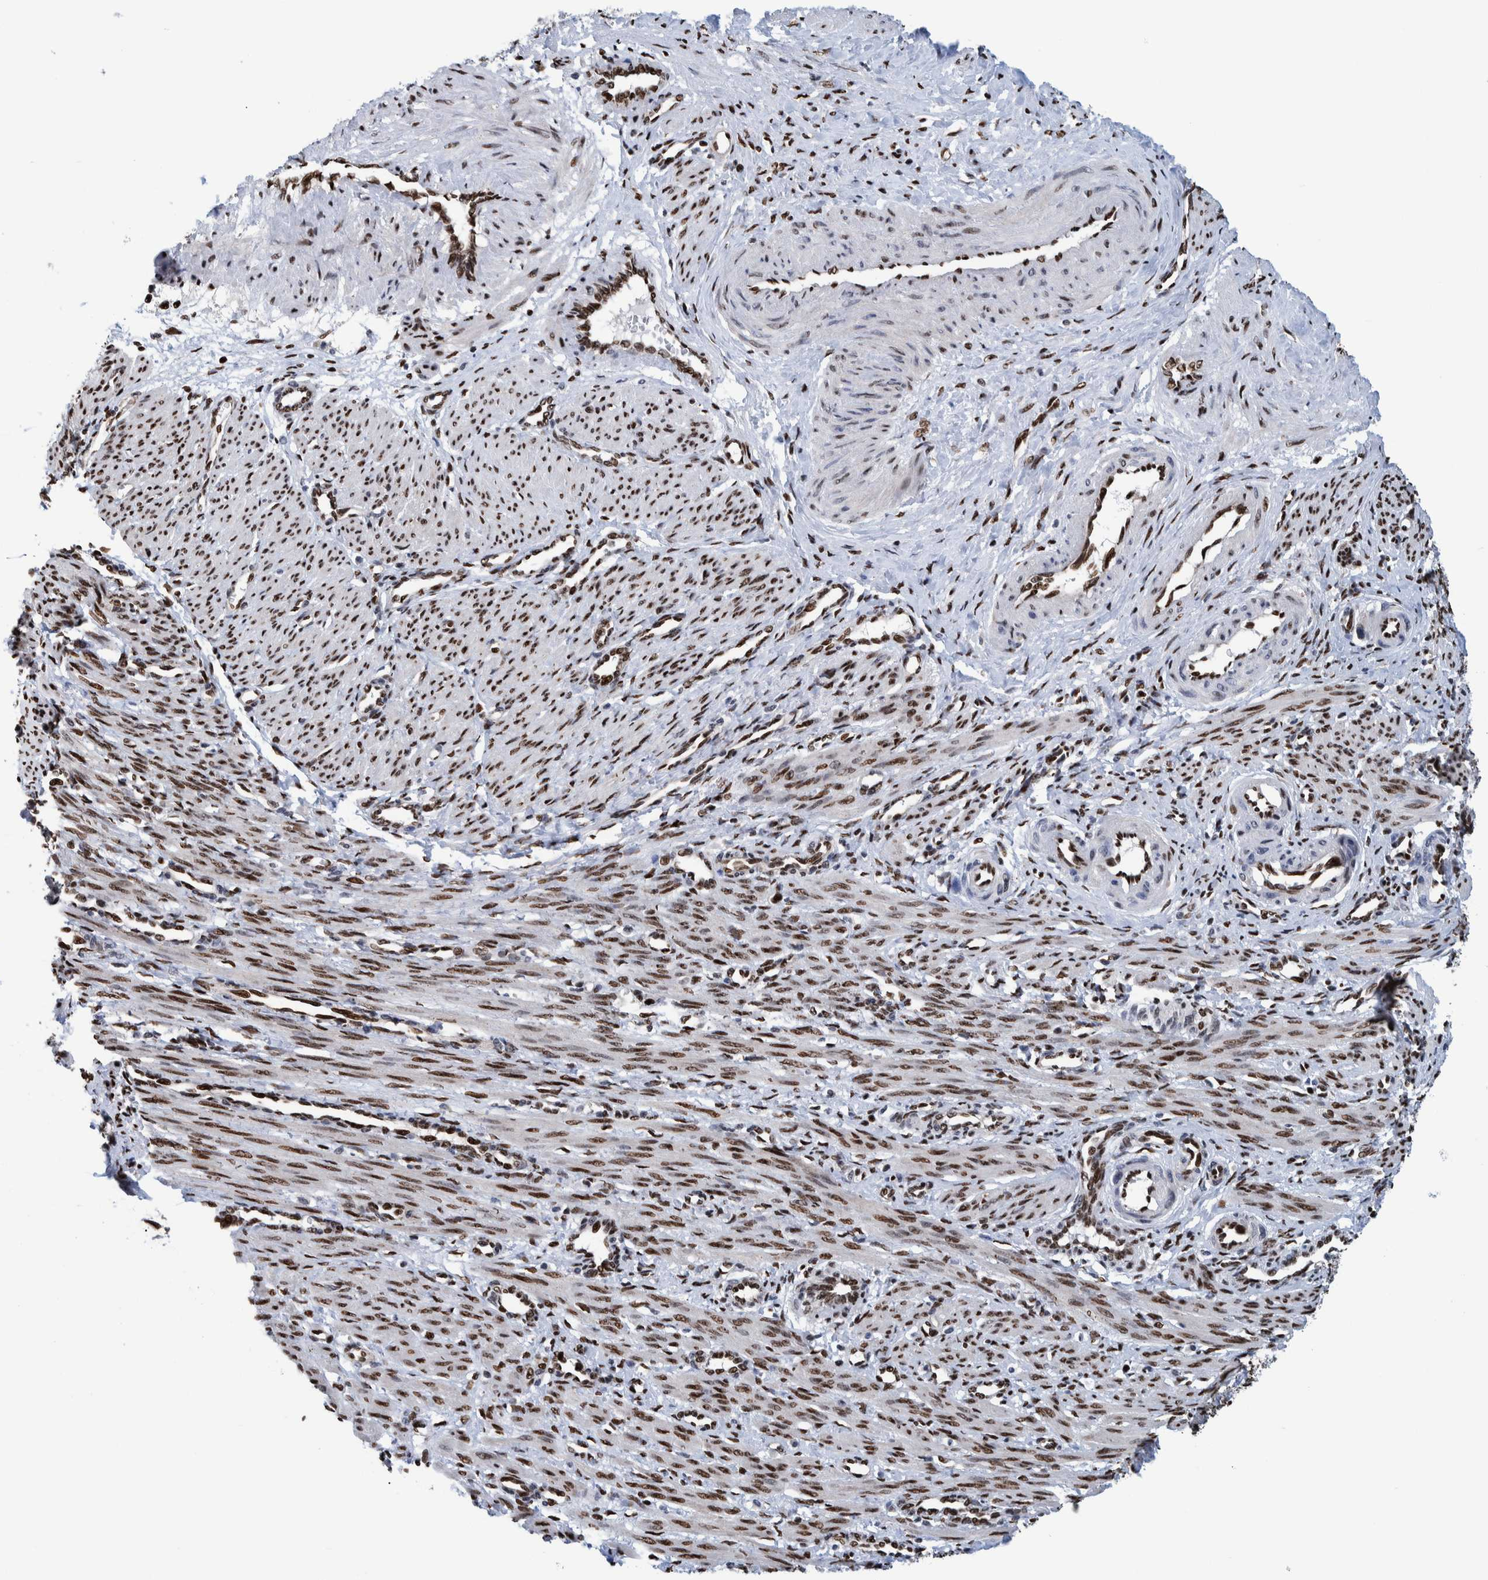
{"staining": {"intensity": "strong", "quantity": ">75%", "location": "nuclear"}, "tissue": "smooth muscle", "cell_type": "Smooth muscle cells", "image_type": "normal", "snomed": [{"axis": "morphology", "description": "Normal tissue, NOS"}, {"axis": "topography", "description": "Endometrium"}], "caption": "A high-resolution image shows IHC staining of benign smooth muscle, which demonstrates strong nuclear expression in about >75% of smooth muscle cells.", "gene": "HEATR9", "patient": {"sex": "female", "age": 33}}